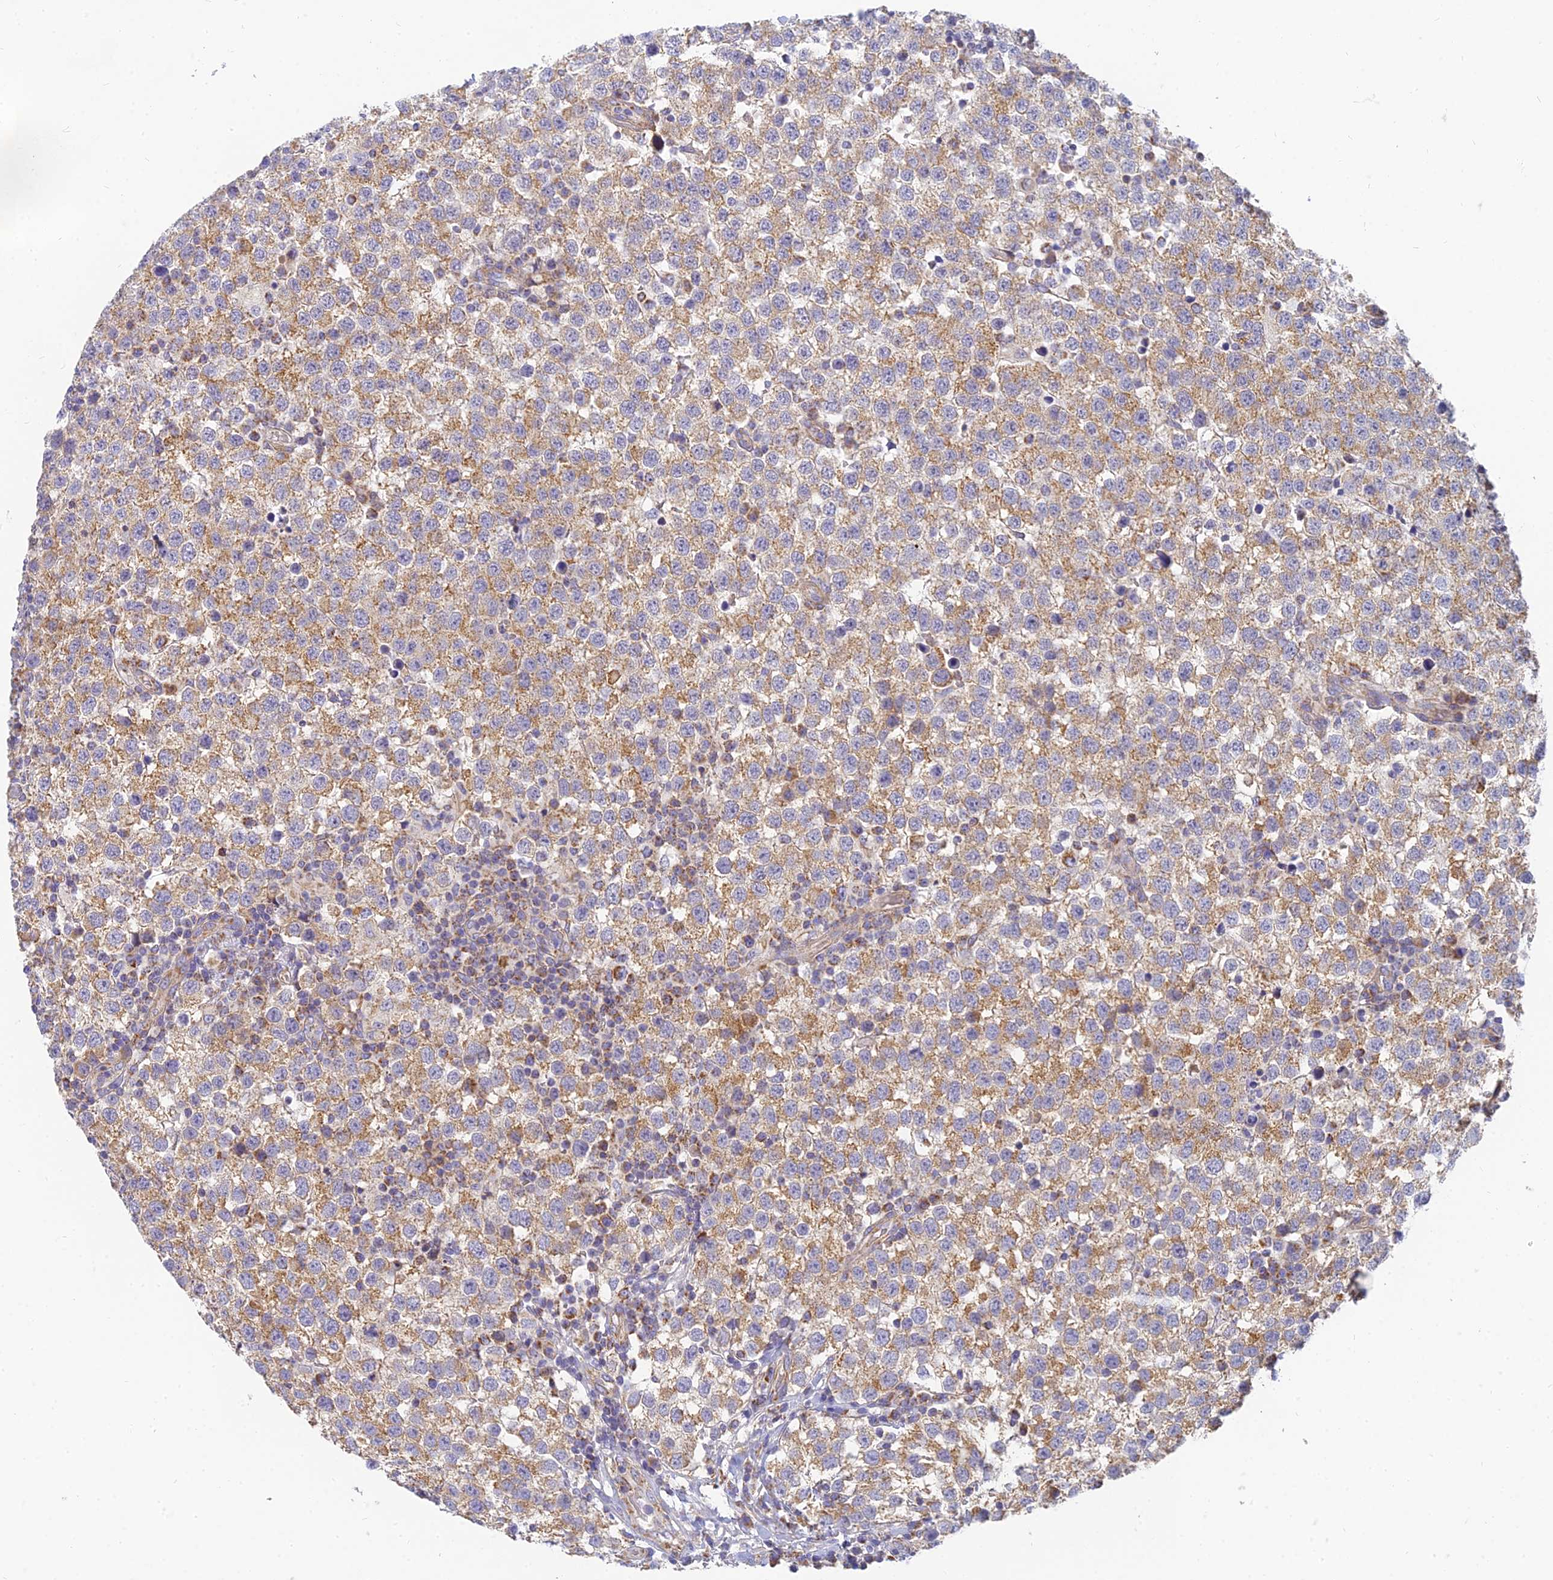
{"staining": {"intensity": "moderate", "quantity": ">75%", "location": "cytoplasmic/membranous"}, "tissue": "testis cancer", "cell_type": "Tumor cells", "image_type": "cancer", "snomed": [{"axis": "morphology", "description": "Seminoma, NOS"}, {"axis": "topography", "description": "Testis"}], "caption": "Immunohistochemistry (IHC) photomicrograph of testis cancer stained for a protein (brown), which demonstrates medium levels of moderate cytoplasmic/membranous expression in approximately >75% of tumor cells.", "gene": "MRPL15", "patient": {"sex": "male", "age": 34}}